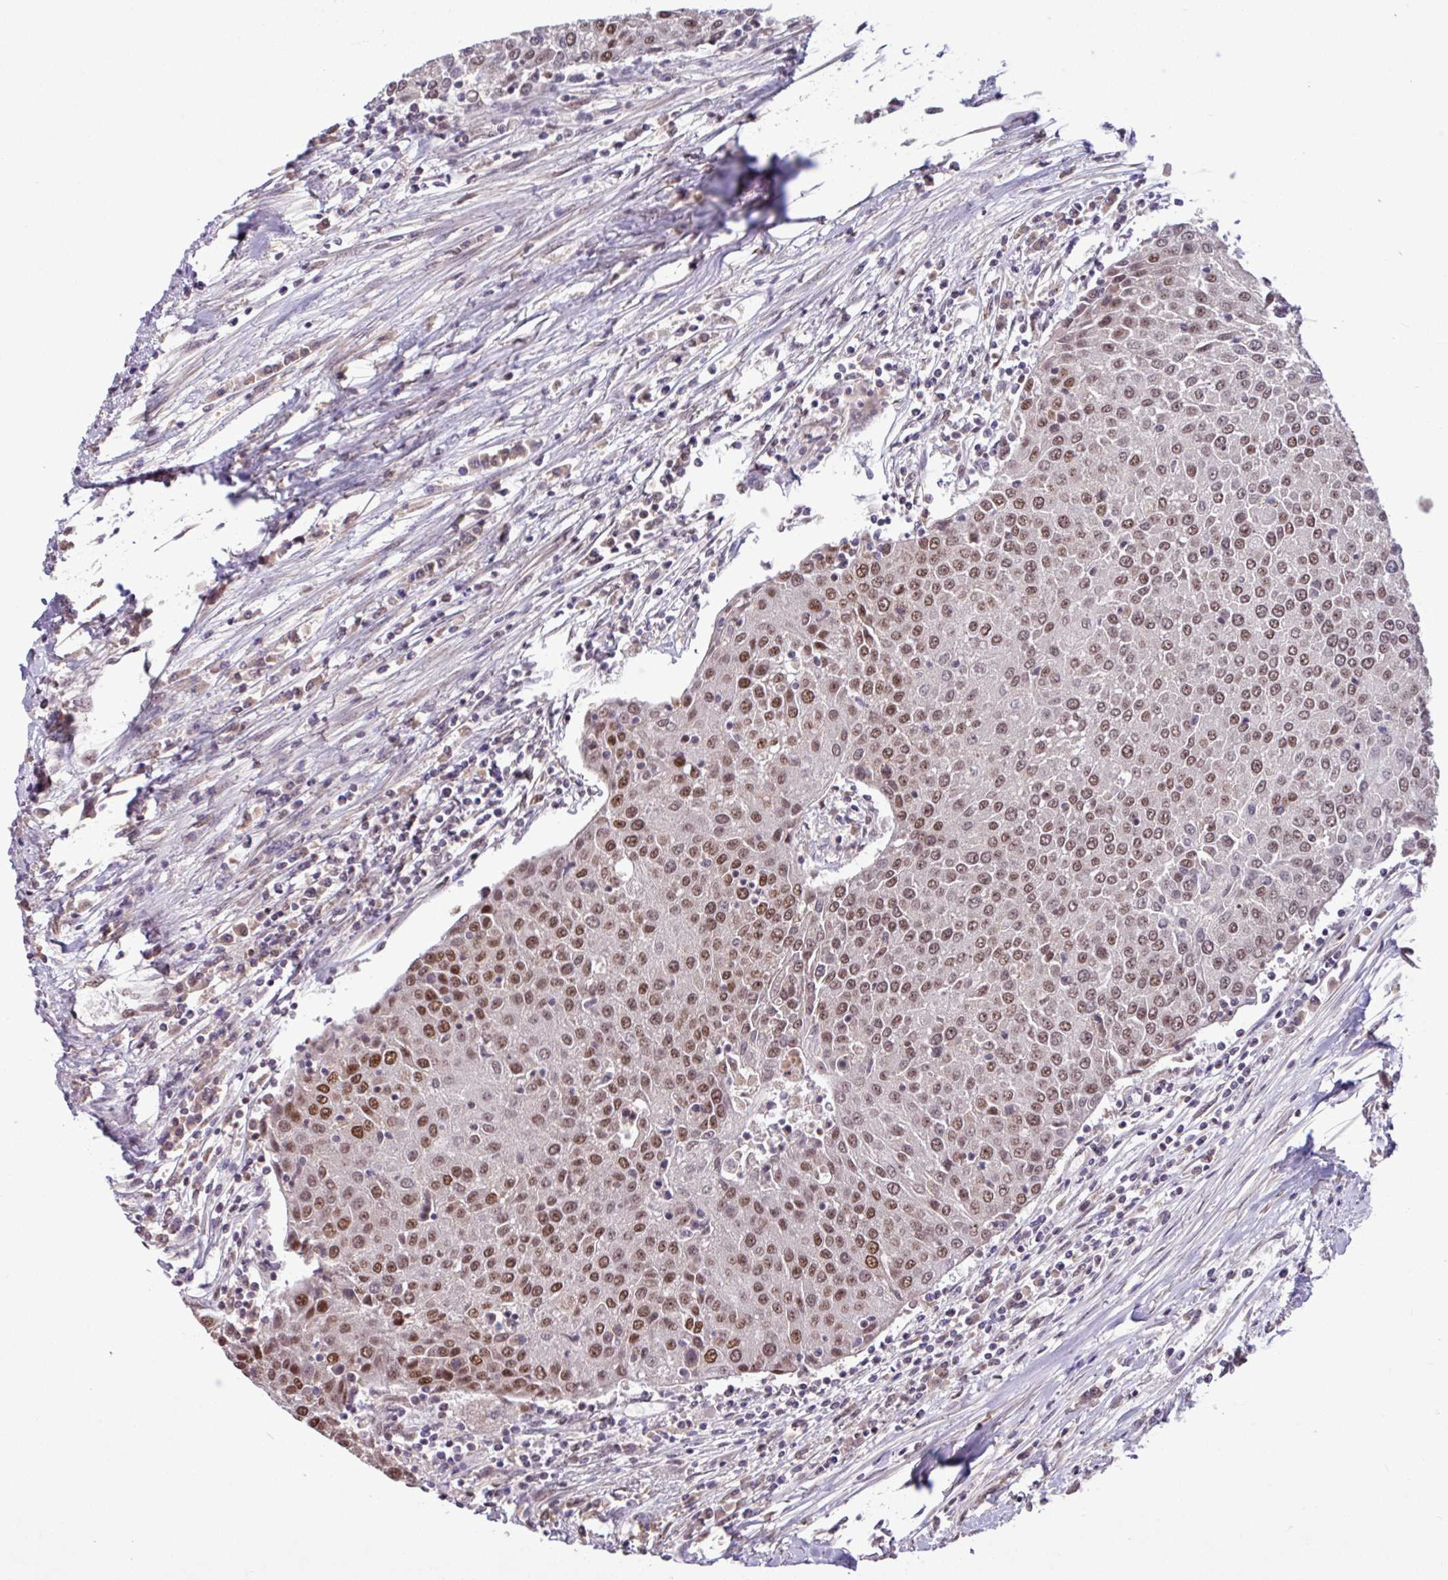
{"staining": {"intensity": "moderate", "quantity": ">75%", "location": "nuclear"}, "tissue": "urothelial cancer", "cell_type": "Tumor cells", "image_type": "cancer", "snomed": [{"axis": "morphology", "description": "Urothelial carcinoma, High grade"}, {"axis": "topography", "description": "Urinary bladder"}], "caption": "Urothelial cancer stained with a brown dye exhibits moderate nuclear positive positivity in about >75% of tumor cells.", "gene": "TDG", "patient": {"sex": "female", "age": 85}}